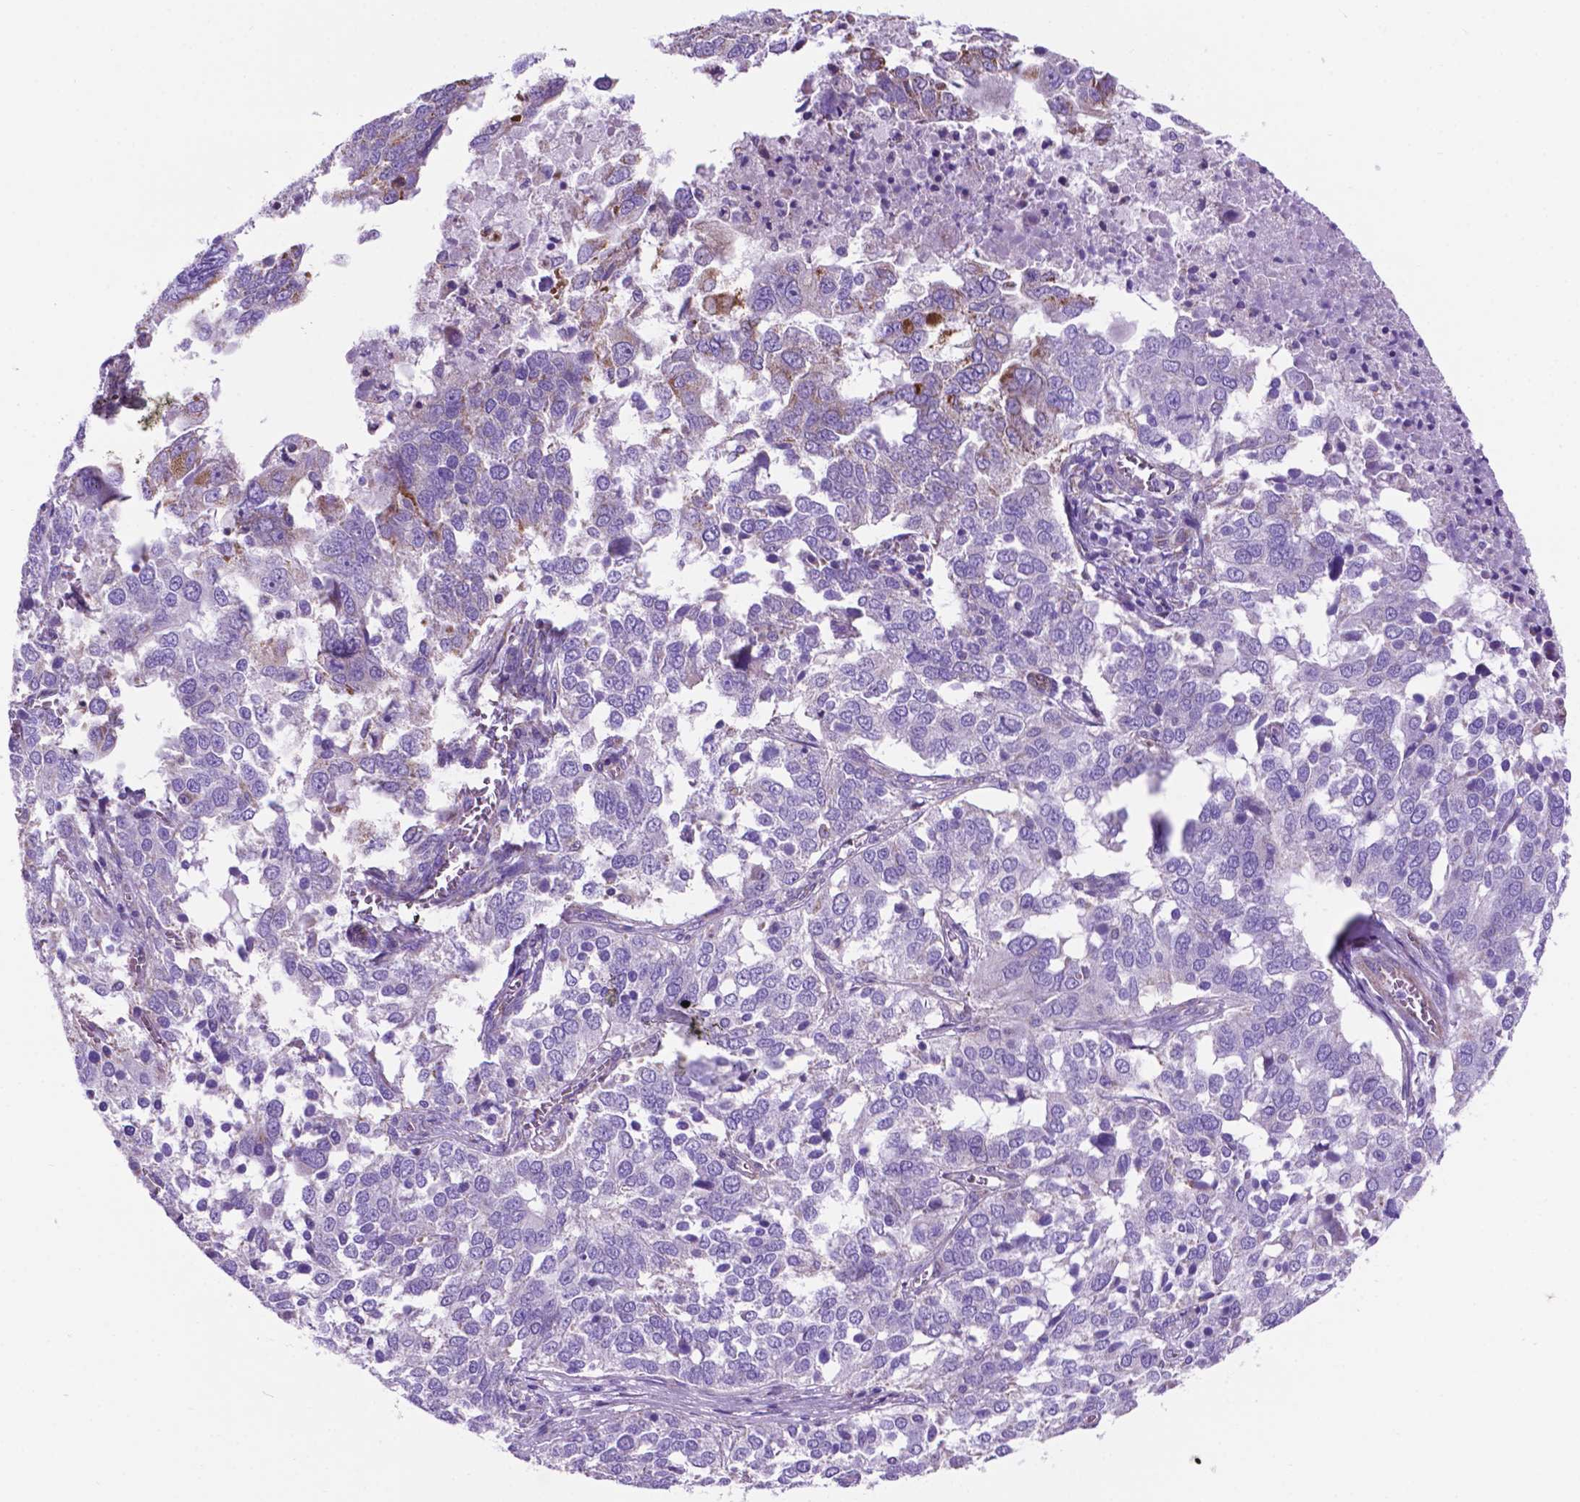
{"staining": {"intensity": "weak", "quantity": "<25%", "location": "cytoplasmic/membranous"}, "tissue": "ovarian cancer", "cell_type": "Tumor cells", "image_type": "cancer", "snomed": [{"axis": "morphology", "description": "Carcinoma, endometroid"}, {"axis": "topography", "description": "Soft tissue"}, {"axis": "topography", "description": "Ovary"}], "caption": "Ovarian endometroid carcinoma was stained to show a protein in brown. There is no significant staining in tumor cells.", "gene": "TMEM121B", "patient": {"sex": "female", "age": 52}}